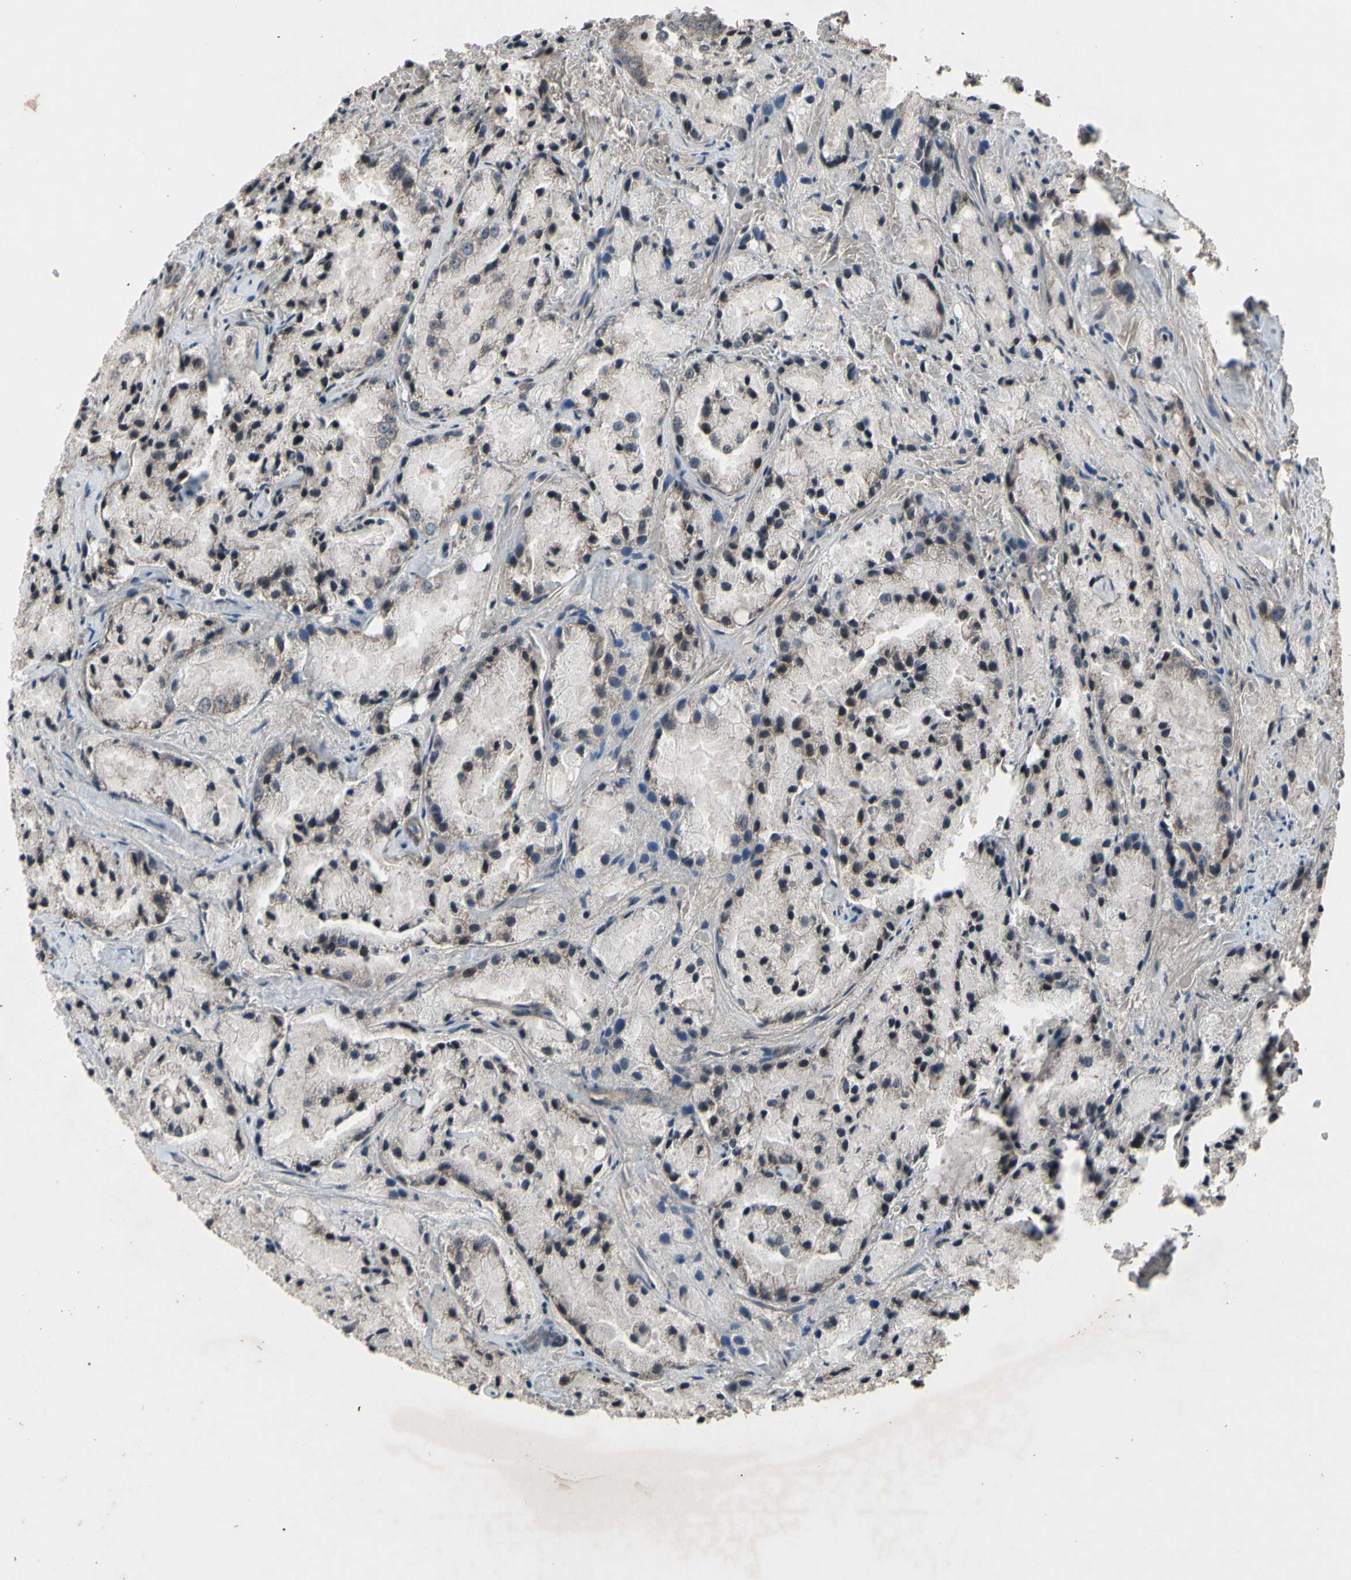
{"staining": {"intensity": "weak", "quantity": "<25%", "location": "cytoplasmic/membranous"}, "tissue": "prostate cancer", "cell_type": "Tumor cells", "image_type": "cancer", "snomed": [{"axis": "morphology", "description": "Adenocarcinoma, Low grade"}, {"axis": "topography", "description": "Prostate"}], "caption": "Immunohistochemistry histopathology image of neoplastic tissue: prostate low-grade adenocarcinoma stained with DAB demonstrates no significant protein staining in tumor cells.", "gene": "MBTPS2", "patient": {"sex": "male", "age": 64}}